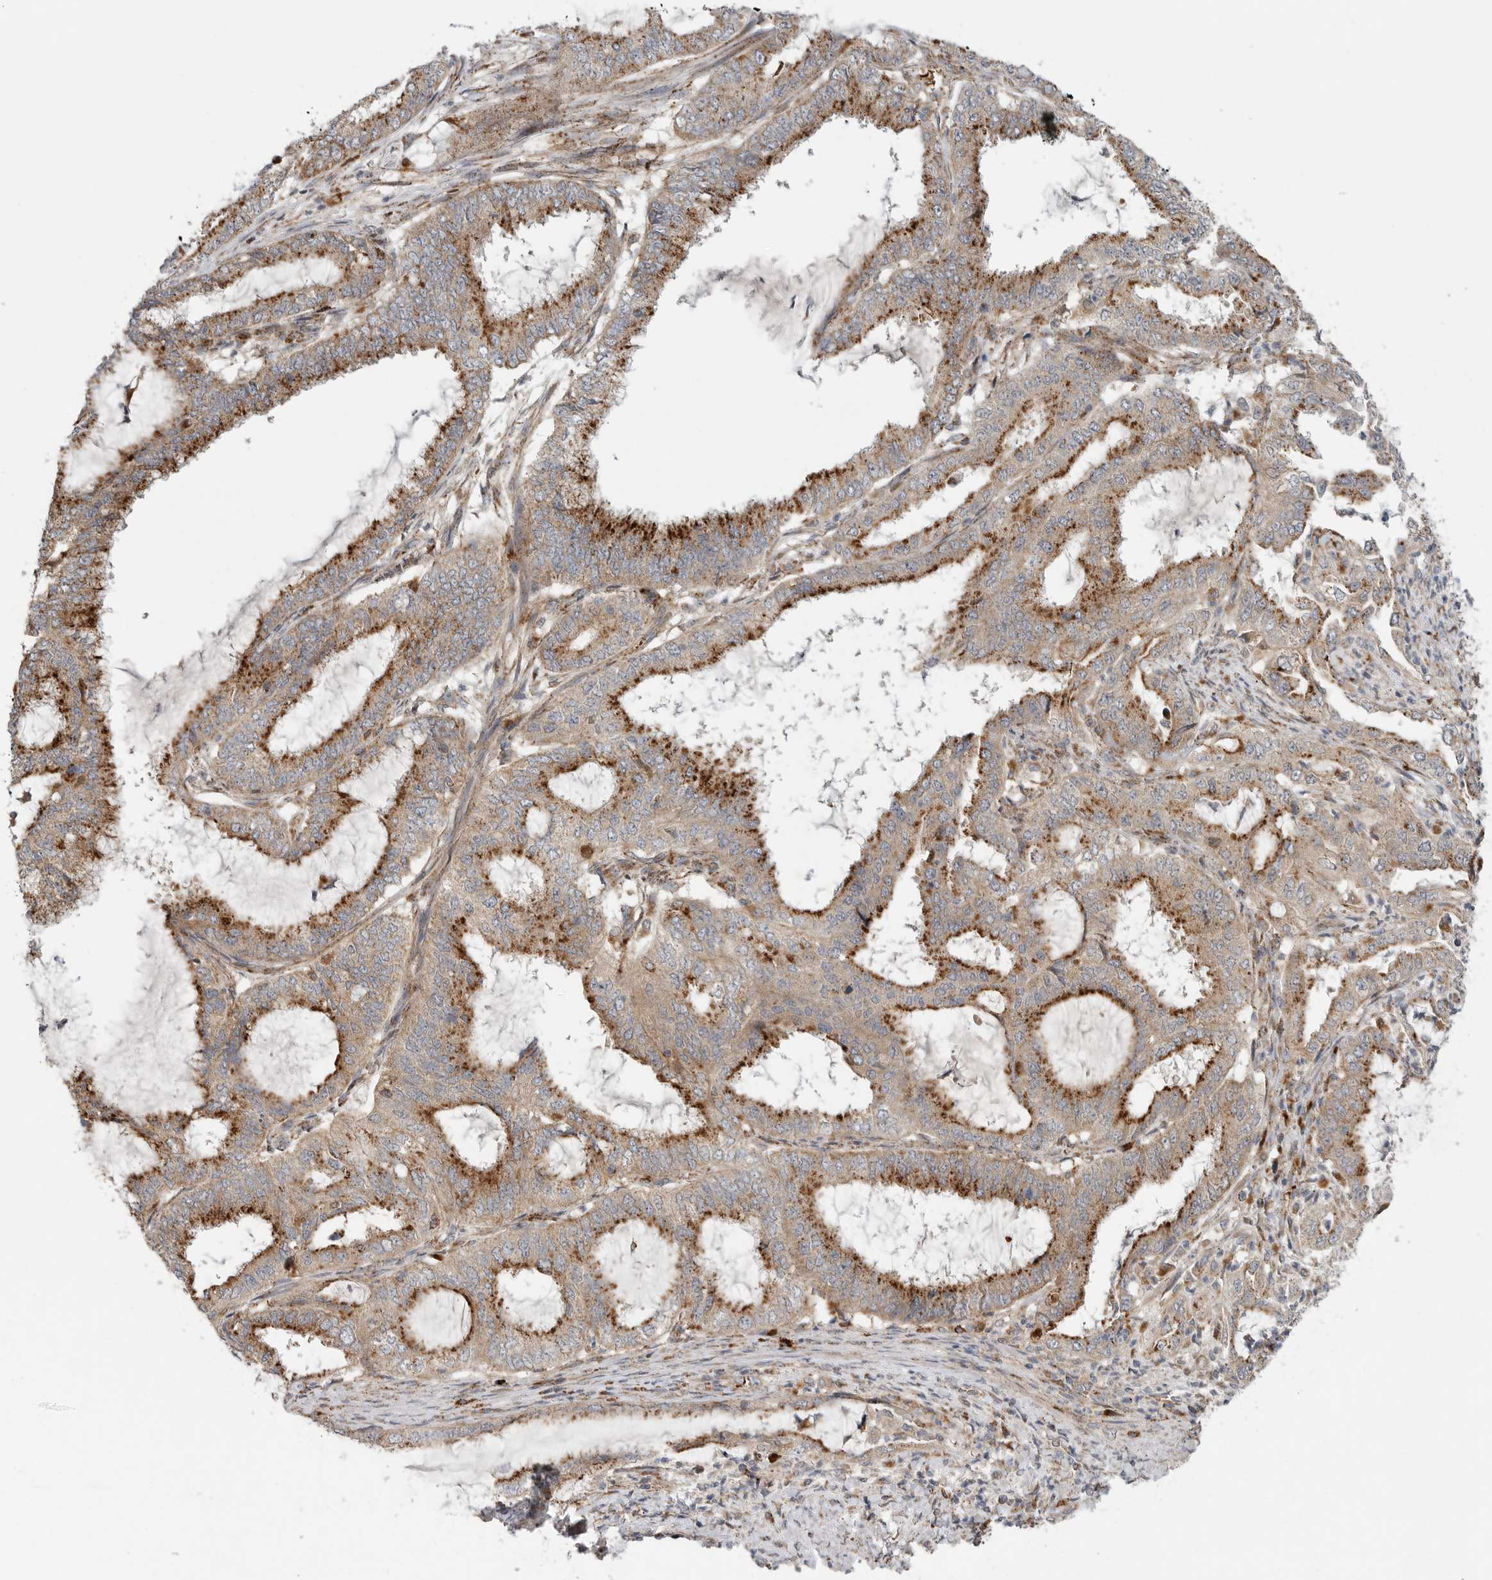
{"staining": {"intensity": "strong", "quantity": ">75%", "location": "cytoplasmic/membranous"}, "tissue": "endometrial cancer", "cell_type": "Tumor cells", "image_type": "cancer", "snomed": [{"axis": "morphology", "description": "Adenocarcinoma, NOS"}, {"axis": "topography", "description": "Endometrium"}], "caption": "There is high levels of strong cytoplasmic/membranous expression in tumor cells of endometrial cancer, as demonstrated by immunohistochemical staining (brown color).", "gene": "GALNS", "patient": {"sex": "female", "age": 51}}